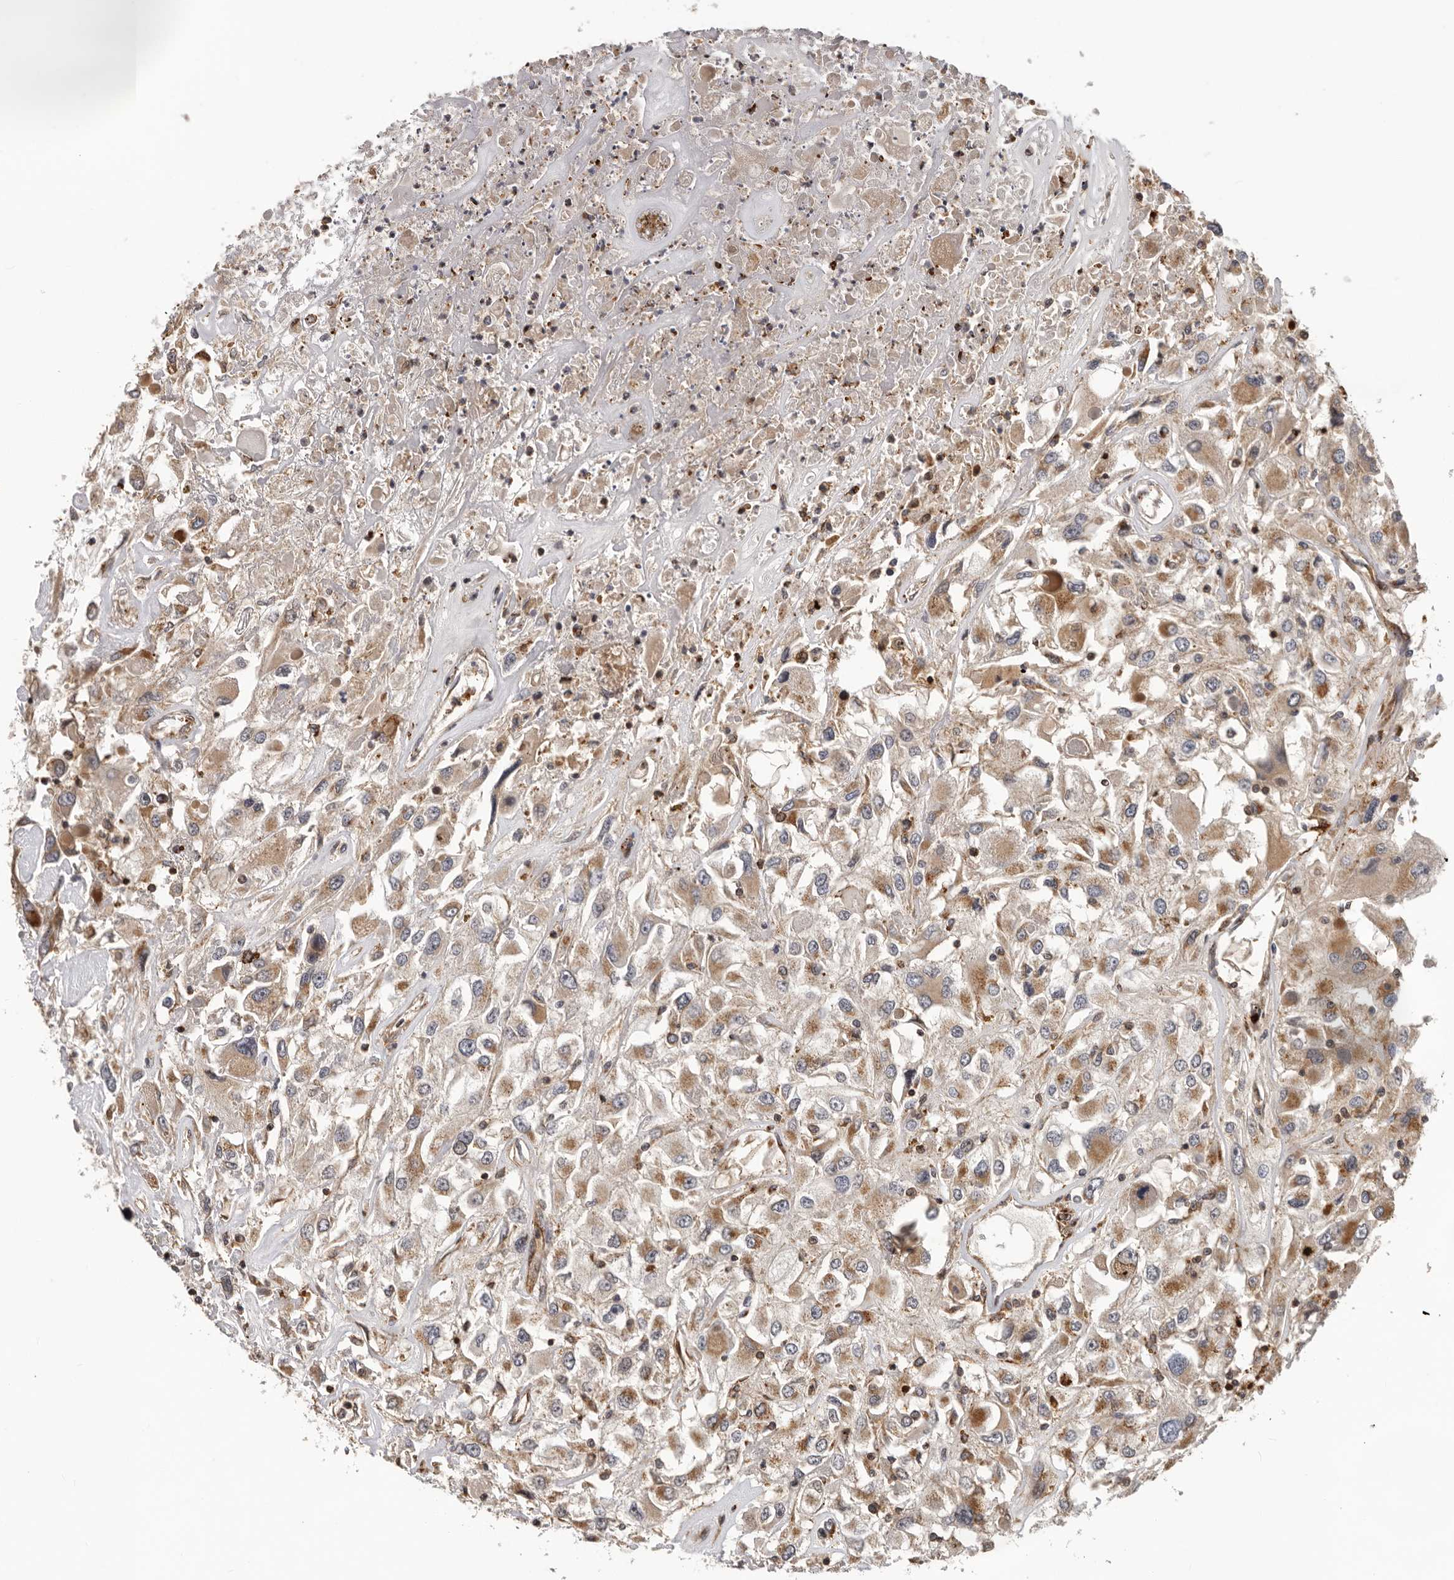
{"staining": {"intensity": "moderate", "quantity": ">75%", "location": "cytoplasmic/membranous"}, "tissue": "renal cancer", "cell_type": "Tumor cells", "image_type": "cancer", "snomed": [{"axis": "morphology", "description": "Adenocarcinoma, NOS"}, {"axis": "topography", "description": "Kidney"}], "caption": "A brown stain shows moderate cytoplasmic/membranous expression of a protein in renal adenocarcinoma tumor cells.", "gene": "RNF157", "patient": {"sex": "female", "age": 52}}